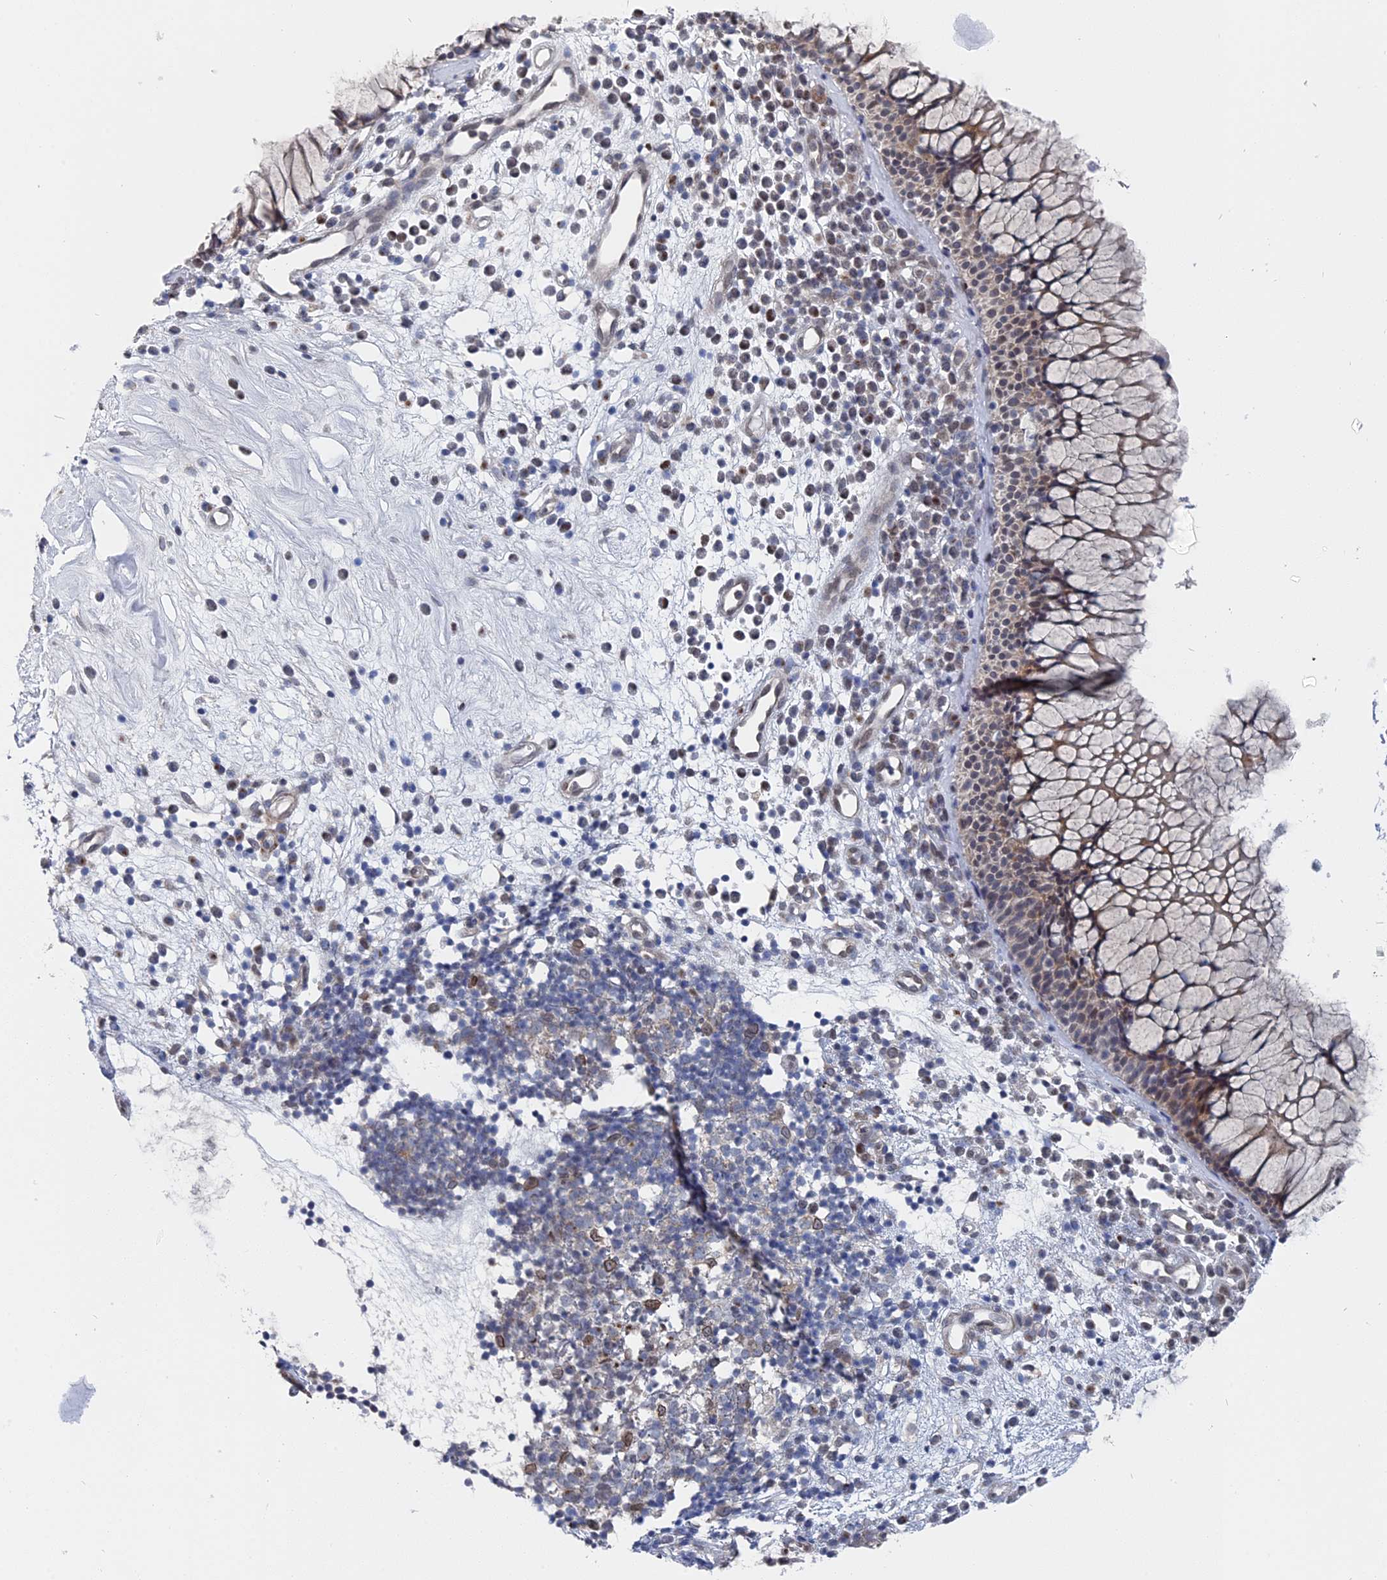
{"staining": {"intensity": "weak", "quantity": "25%-75%", "location": "cytoplasmic/membranous"}, "tissue": "nasopharynx", "cell_type": "Respiratory epithelial cells", "image_type": "normal", "snomed": [{"axis": "morphology", "description": "Normal tissue, NOS"}, {"axis": "morphology", "description": "Inflammation, NOS"}, {"axis": "topography", "description": "Nasopharynx"}], "caption": "Immunohistochemistry photomicrograph of unremarkable nasopharynx stained for a protein (brown), which exhibits low levels of weak cytoplasmic/membranous staining in approximately 25%-75% of respiratory epithelial cells.", "gene": "MTRF1", "patient": {"sex": "male", "age": 70}}